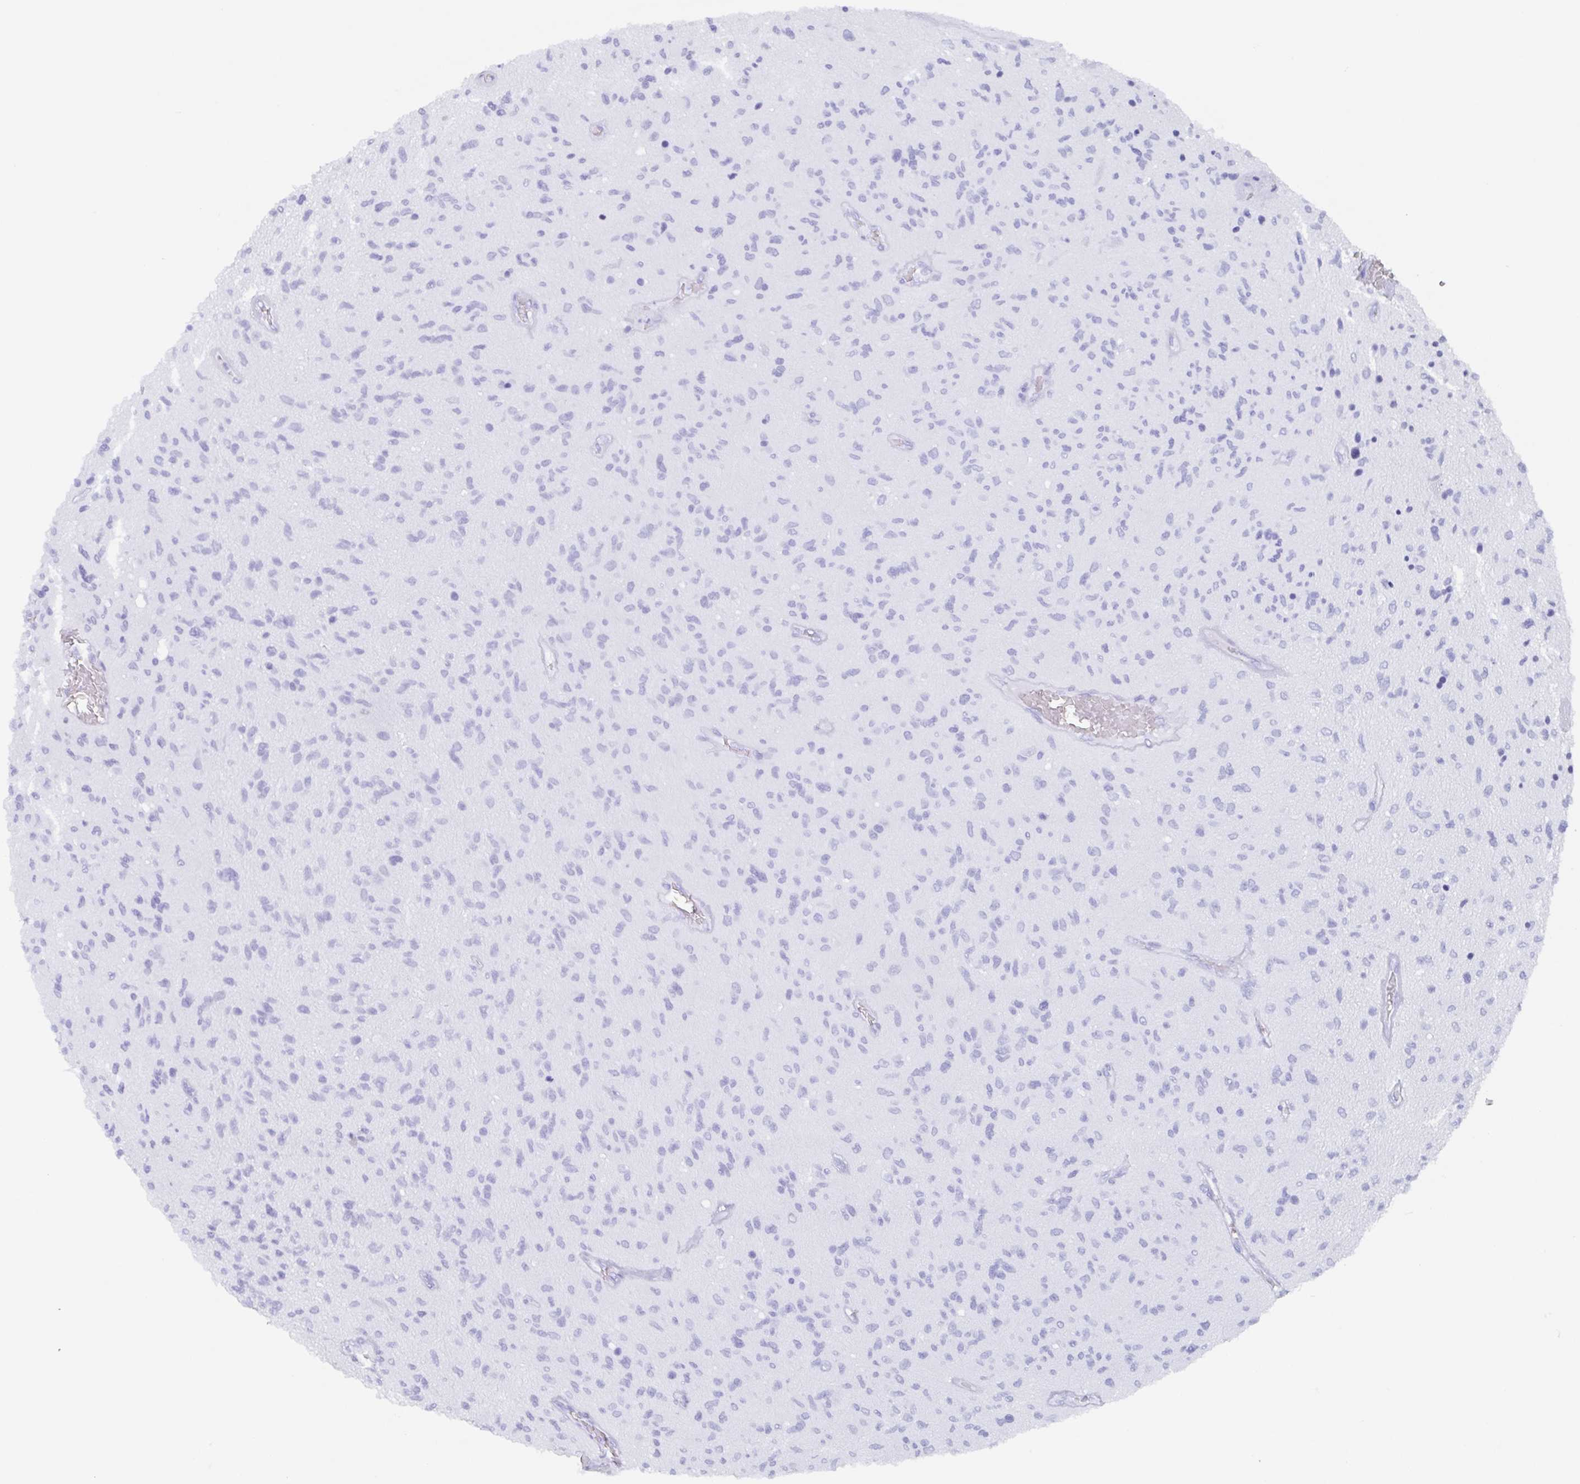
{"staining": {"intensity": "negative", "quantity": "none", "location": "none"}, "tissue": "glioma", "cell_type": "Tumor cells", "image_type": "cancer", "snomed": [{"axis": "morphology", "description": "Glioma, malignant, High grade"}, {"axis": "topography", "description": "Brain"}], "caption": "Human glioma stained for a protein using immunohistochemistry (IHC) reveals no staining in tumor cells.", "gene": "AGFG2", "patient": {"sex": "male", "age": 54}}